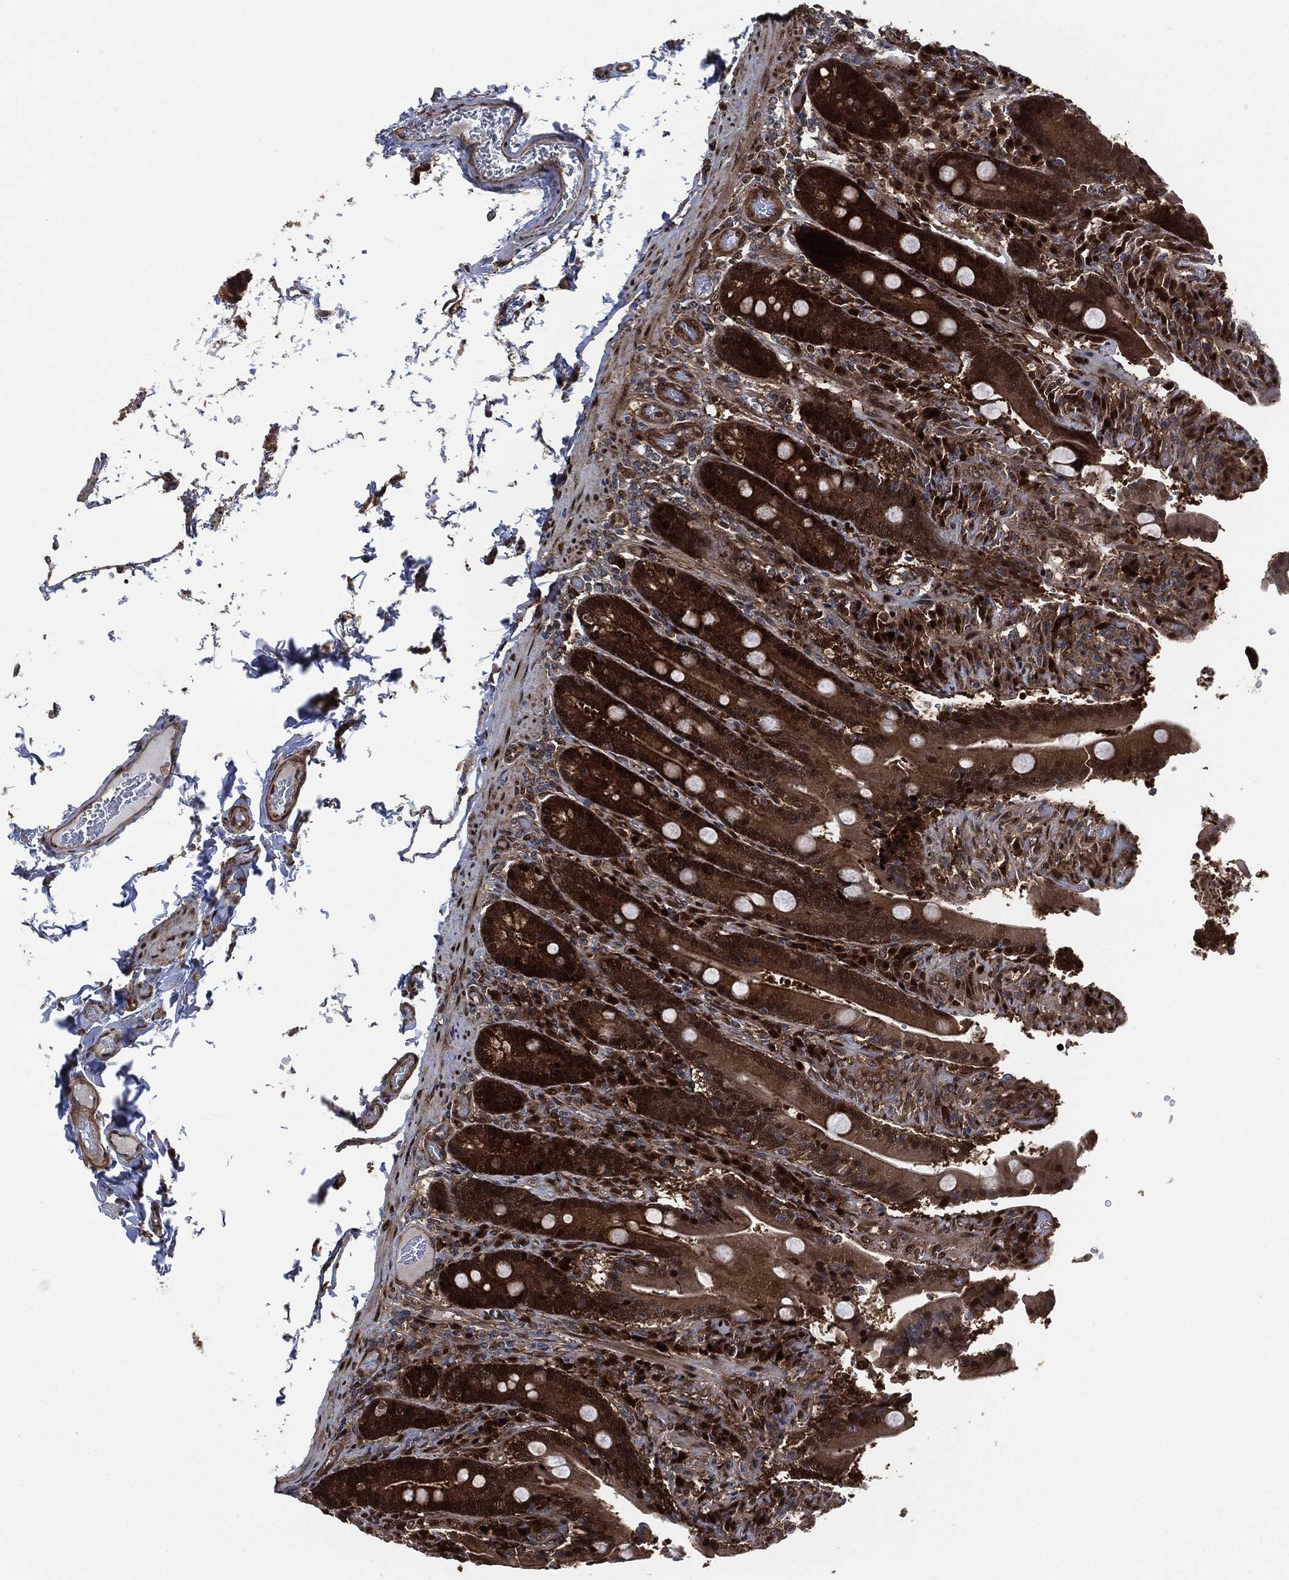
{"staining": {"intensity": "strong", "quantity": "25%-75%", "location": "cytoplasmic/membranous"}, "tissue": "duodenum", "cell_type": "Glandular cells", "image_type": "normal", "snomed": [{"axis": "morphology", "description": "Normal tissue, NOS"}, {"axis": "topography", "description": "Duodenum"}], "caption": "Immunohistochemistry micrograph of unremarkable duodenum: human duodenum stained using immunohistochemistry demonstrates high levels of strong protein expression localized specifically in the cytoplasmic/membranous of glandular cells, appearing as a cytoplasmic/membranous brown color.", "gene": "DCTN1", "patient": {"sex": "female", "age": 62}}